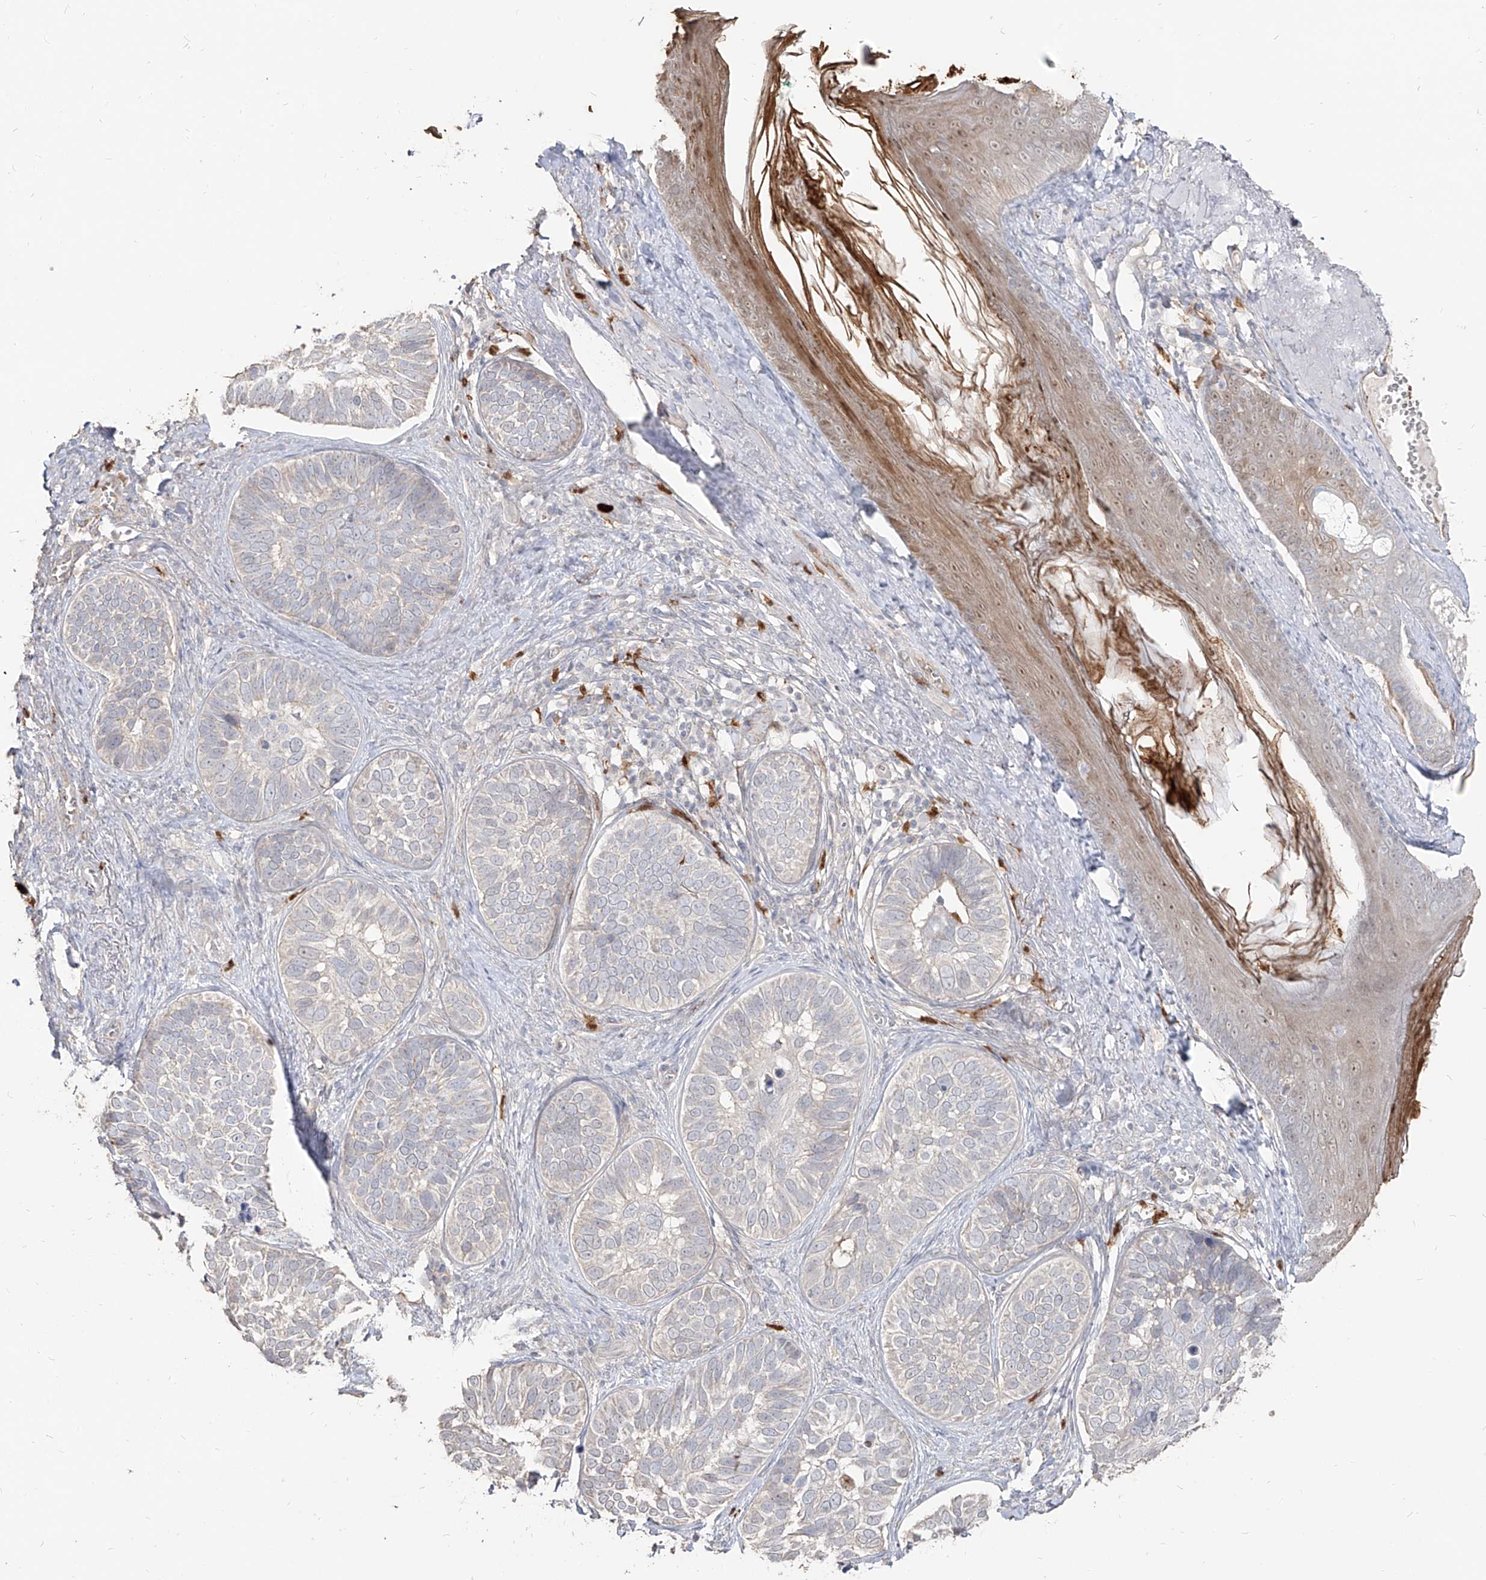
{"staining": {"intensity": "negative", "quantity": "none", "location": "none"}, "tissue": "skin cancer", "cell_type": "Tumor cells", "image_type": "cancer", "snomed": [{"axis": "morphology", "description": "Basal cell carcinoma"}, {"axis": "topography", "description": "Skin"}], "caption": "Protein analysis of skin cancer demonstrates no significant expression in tumor cells.", "gene": "ZNF227", "patient": {"sex": "male", "age": 62}}